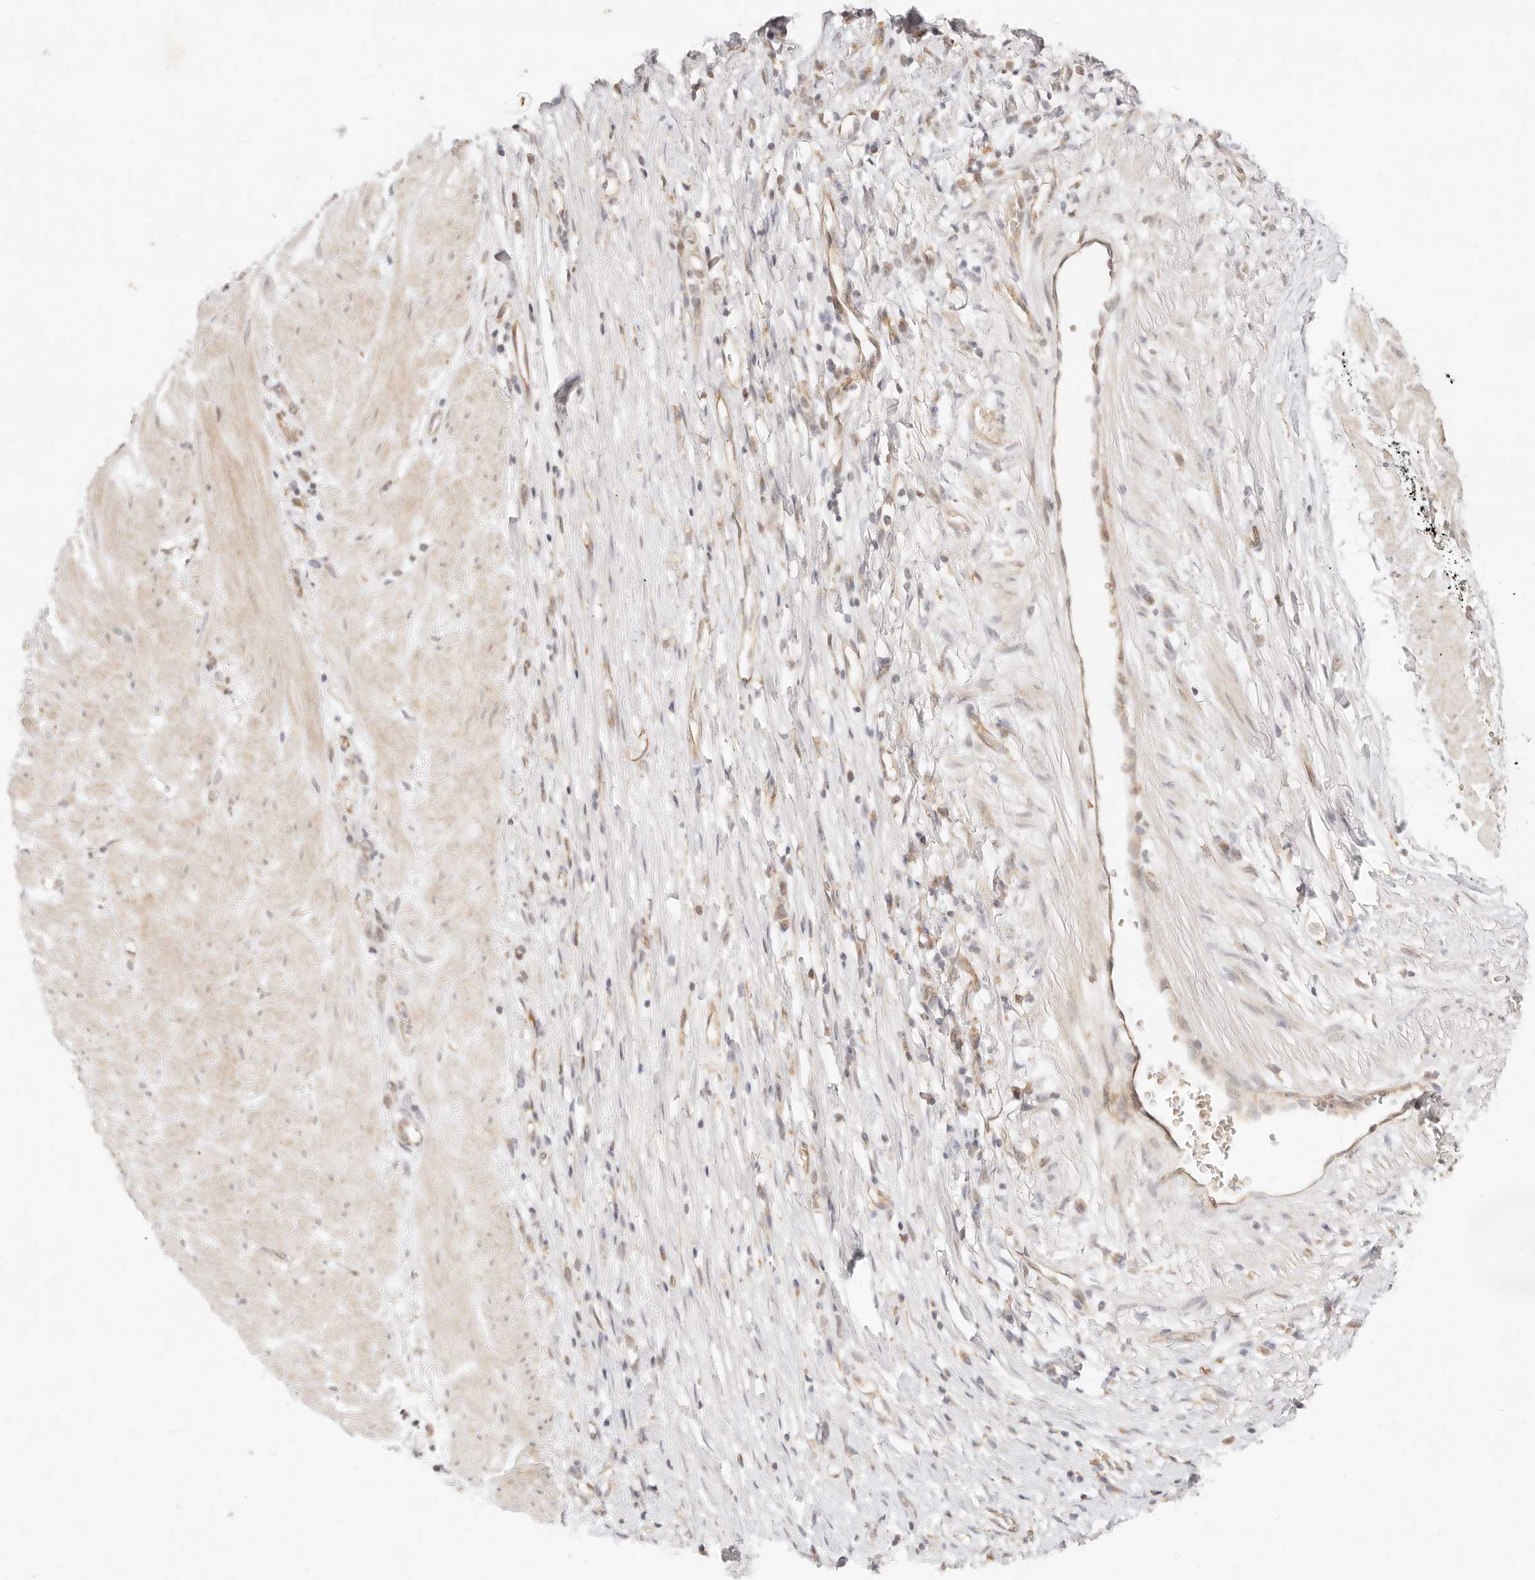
{"staining": {"intensity": "weak", "quantity": "25%-75%", "location": "nuclear"}, "tissue": "stomach cancer", "cell_type": "Tumor cells", "image_type": "cancer", "snomed": [{"axis": "morphology", "description": "Adenocarcinoma, NOS"}, {"axis": "topography", "description": "Stomach"}], "caption": "DAB immunohistochemical staining of stomach cancer (adenocarcinoma) reveals weak nuclear protein expression in about 25%-75% of tumor cells. (brown staining indicates protein expression, while blue staining denotes nuclei).", "gene": "GPR156", "patient": {"sex": "female", "age": 76}}